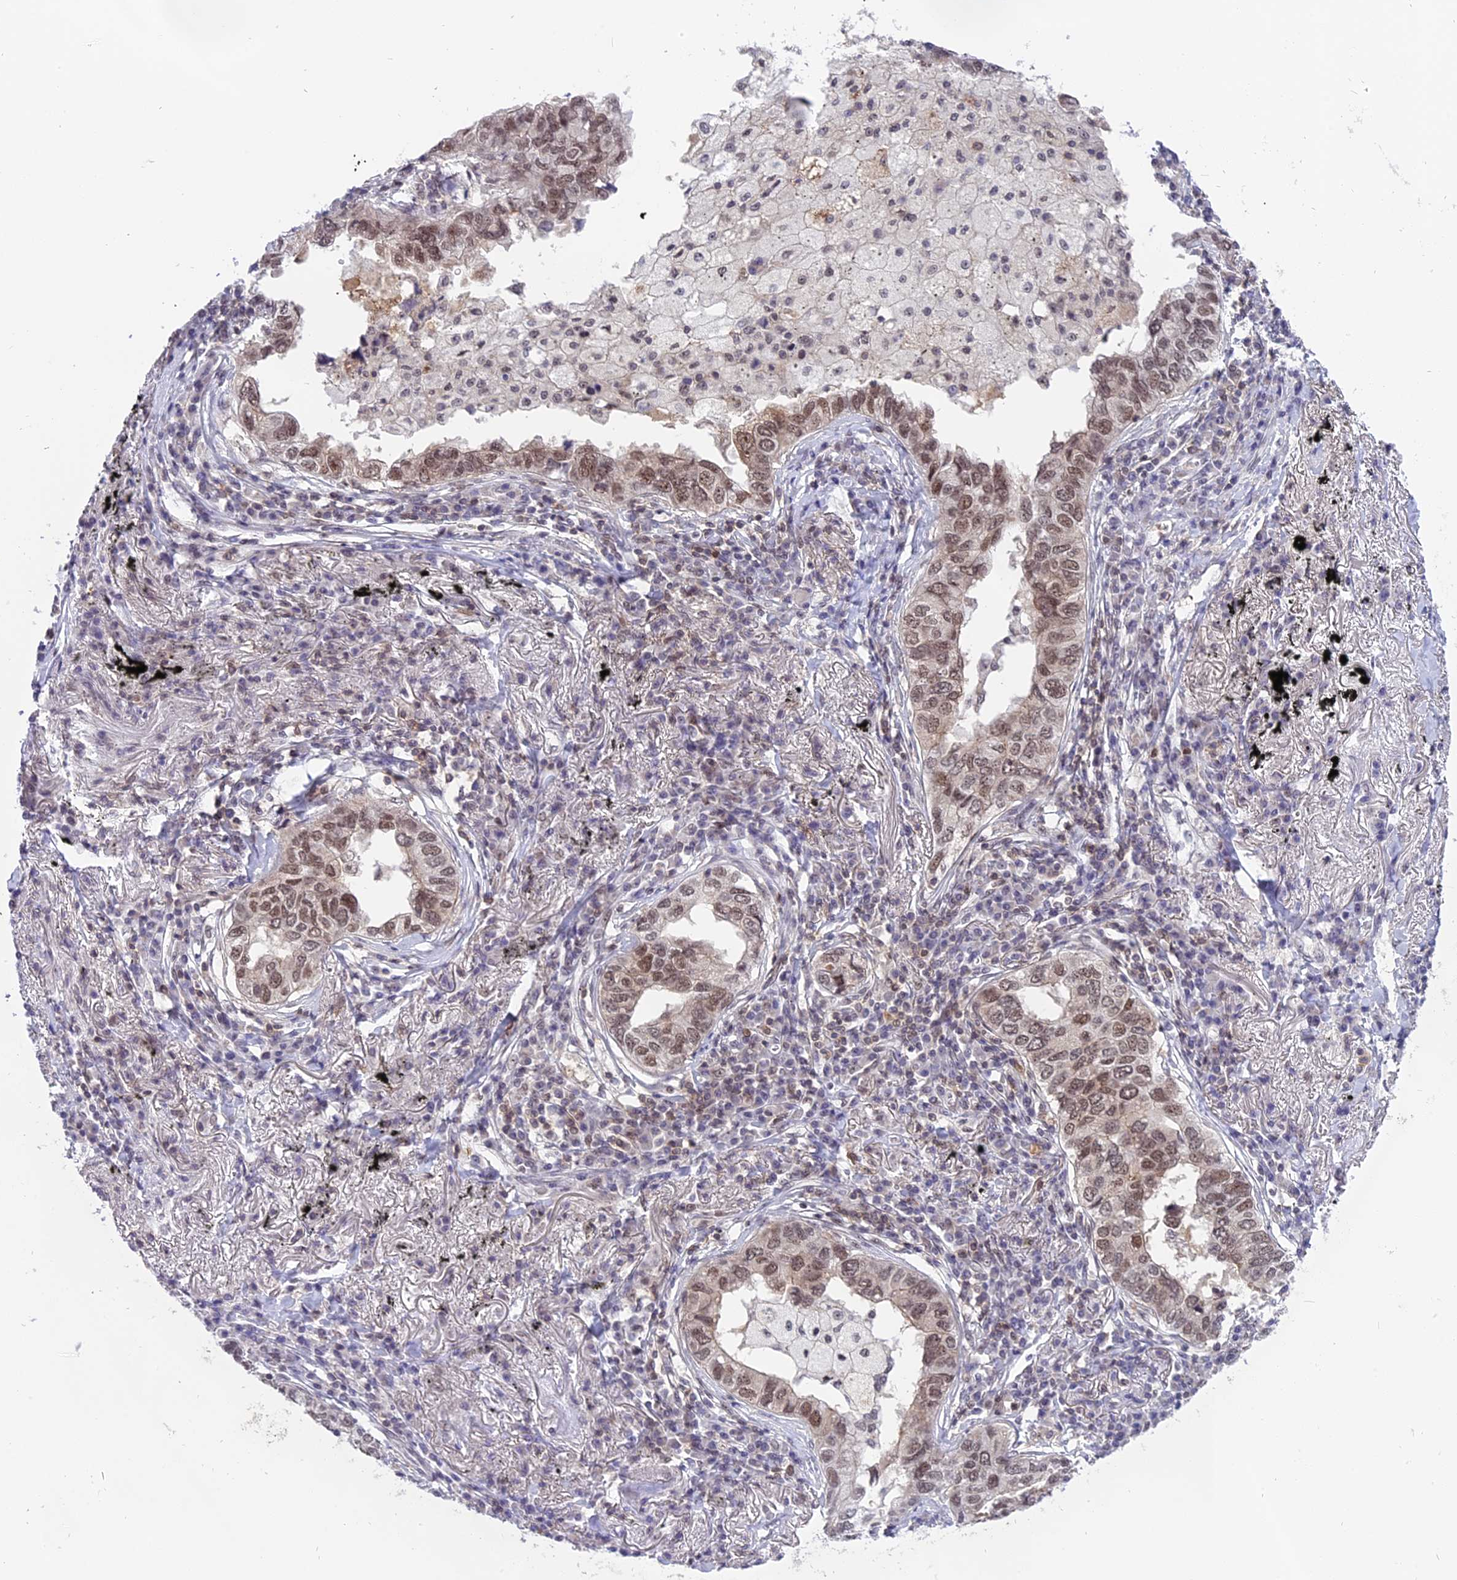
{"staining": {"intensity": "moderate", "quantity": ">75%", "location": "nuclear"}, "tissue": "lung cancer", "cell_type": "Tumor cells", "image_type": "cancer", "snomed": [{"axis": "morphology", "description": "Adenocarcinoma, NOS"}, {"axis": "topography", "description": "Lung"}], "caption": "Immunohistochemistry (IHC) micrograph of human lung cancer (adenocarcinoma) stained for a protein (brown), which reveals medium levels of moderate nuclear expression in approximately >75% of tumor cells.", "gene": "TADA3", "patient": {"sex": "male", "age": 65}}